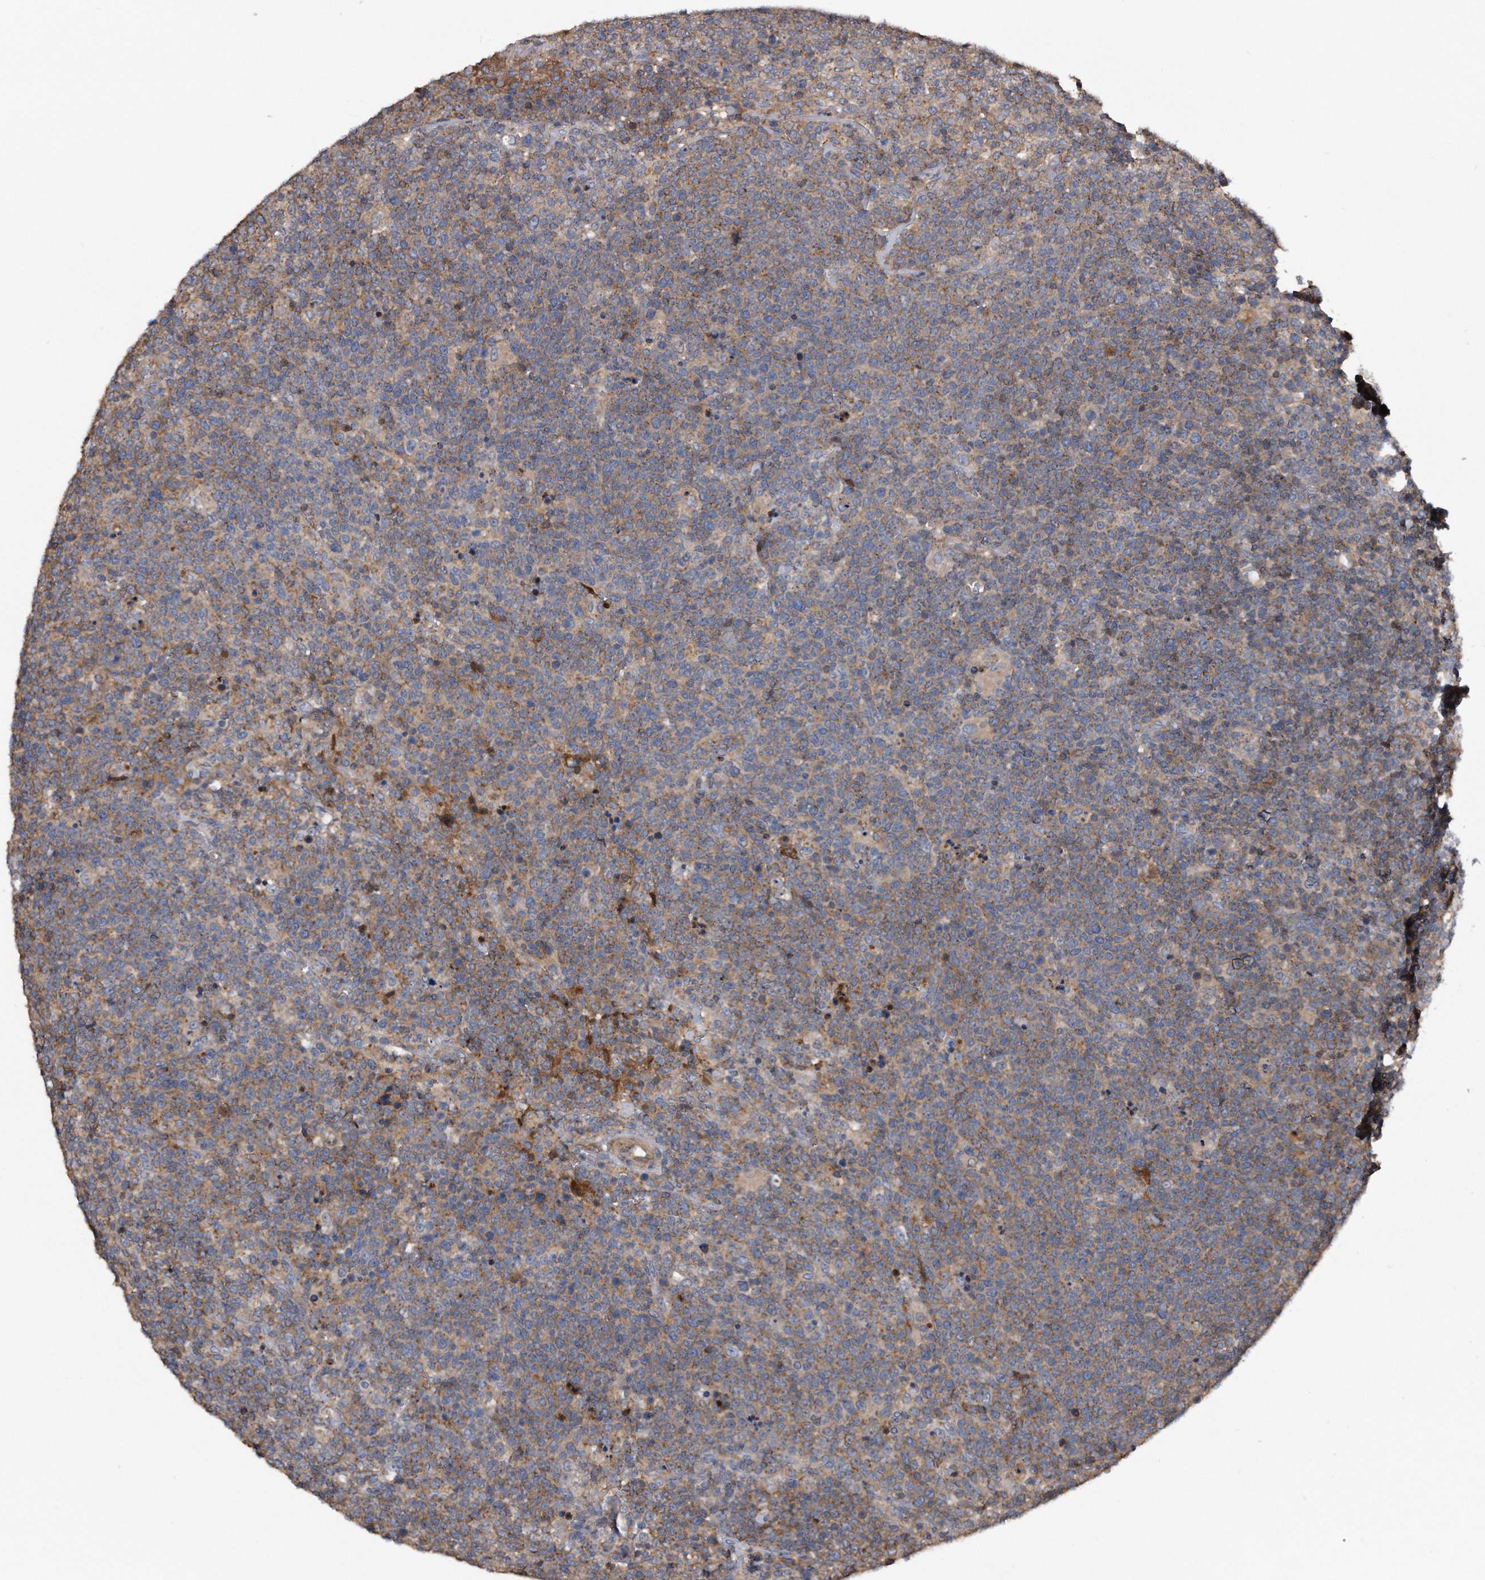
{"staining": {"intensity": "moderate", "quantity": ">75%", "location": "cytoplasmic/membranous"}, "tissue": "lymphoma", "cell_type": "Tumor cells", "image_type": "cancer", "snomed": [{"axis": "morphology", "description": "Malignant lymphoma, non-Hodgkin's type, High grade"}, {"axis": "topography", "description": "Lymph node"}], "caption": "Immunohistochemistry (IHC) (DAB) staining of human lymphoma exhibits moderate cytoplasmic/membranous protein staining in approximately >75% of tumor cells.", "gene": "KCND3", "patient": {"sex": "male", "age": 61}}